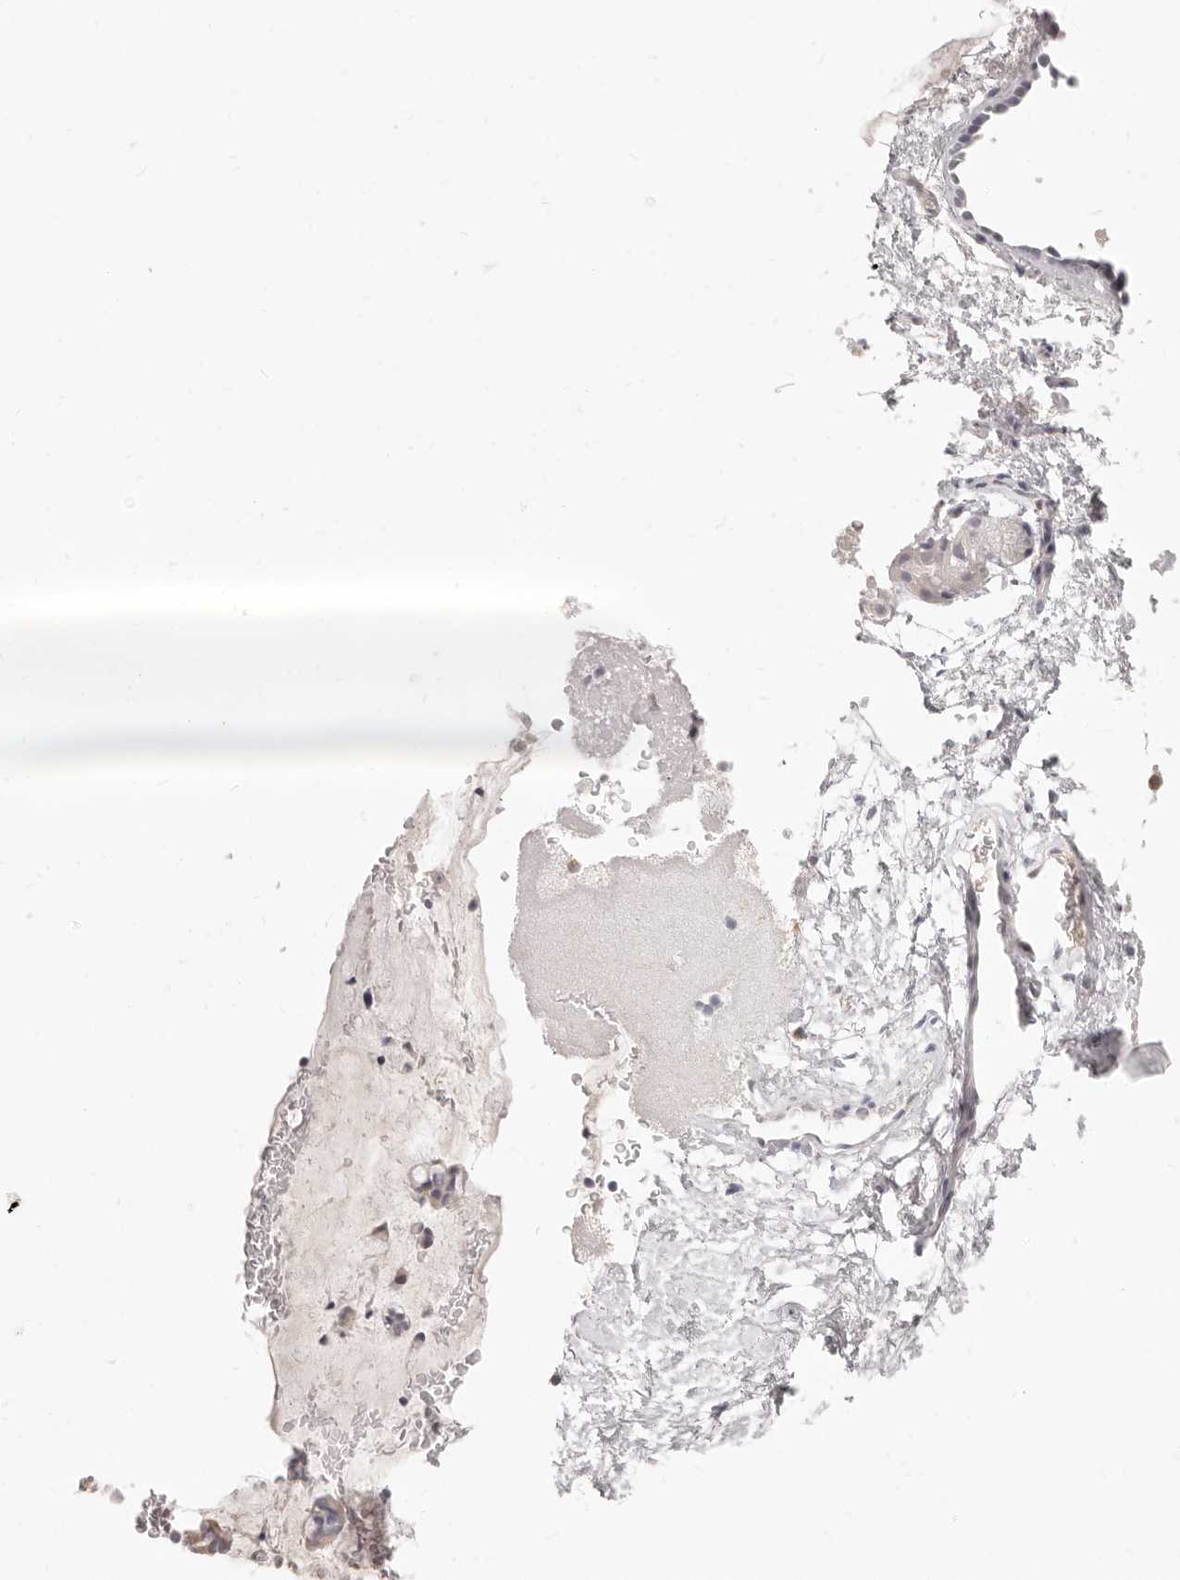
{"staining": {"intensity": "negative", "quantity": "none", "location": "none"}, "tissue": "adipose tissue", "cell_type": "Adipocytes", "image_type": "normal", "snomed": [{"axis": "morphology", "description": "Normal tissue, NOS"}, {"axis": "topography", "description": "Cartilage tissue"}, {"axis": "topography", "description": "Bronchus"}], "caption": "Immunohistochemical staining of unremarkable human adipose tissue demonstrates no significant staining in adipocytes.", "gene": "ASCL1", "patient": {"sex": "female", "age": 73}}